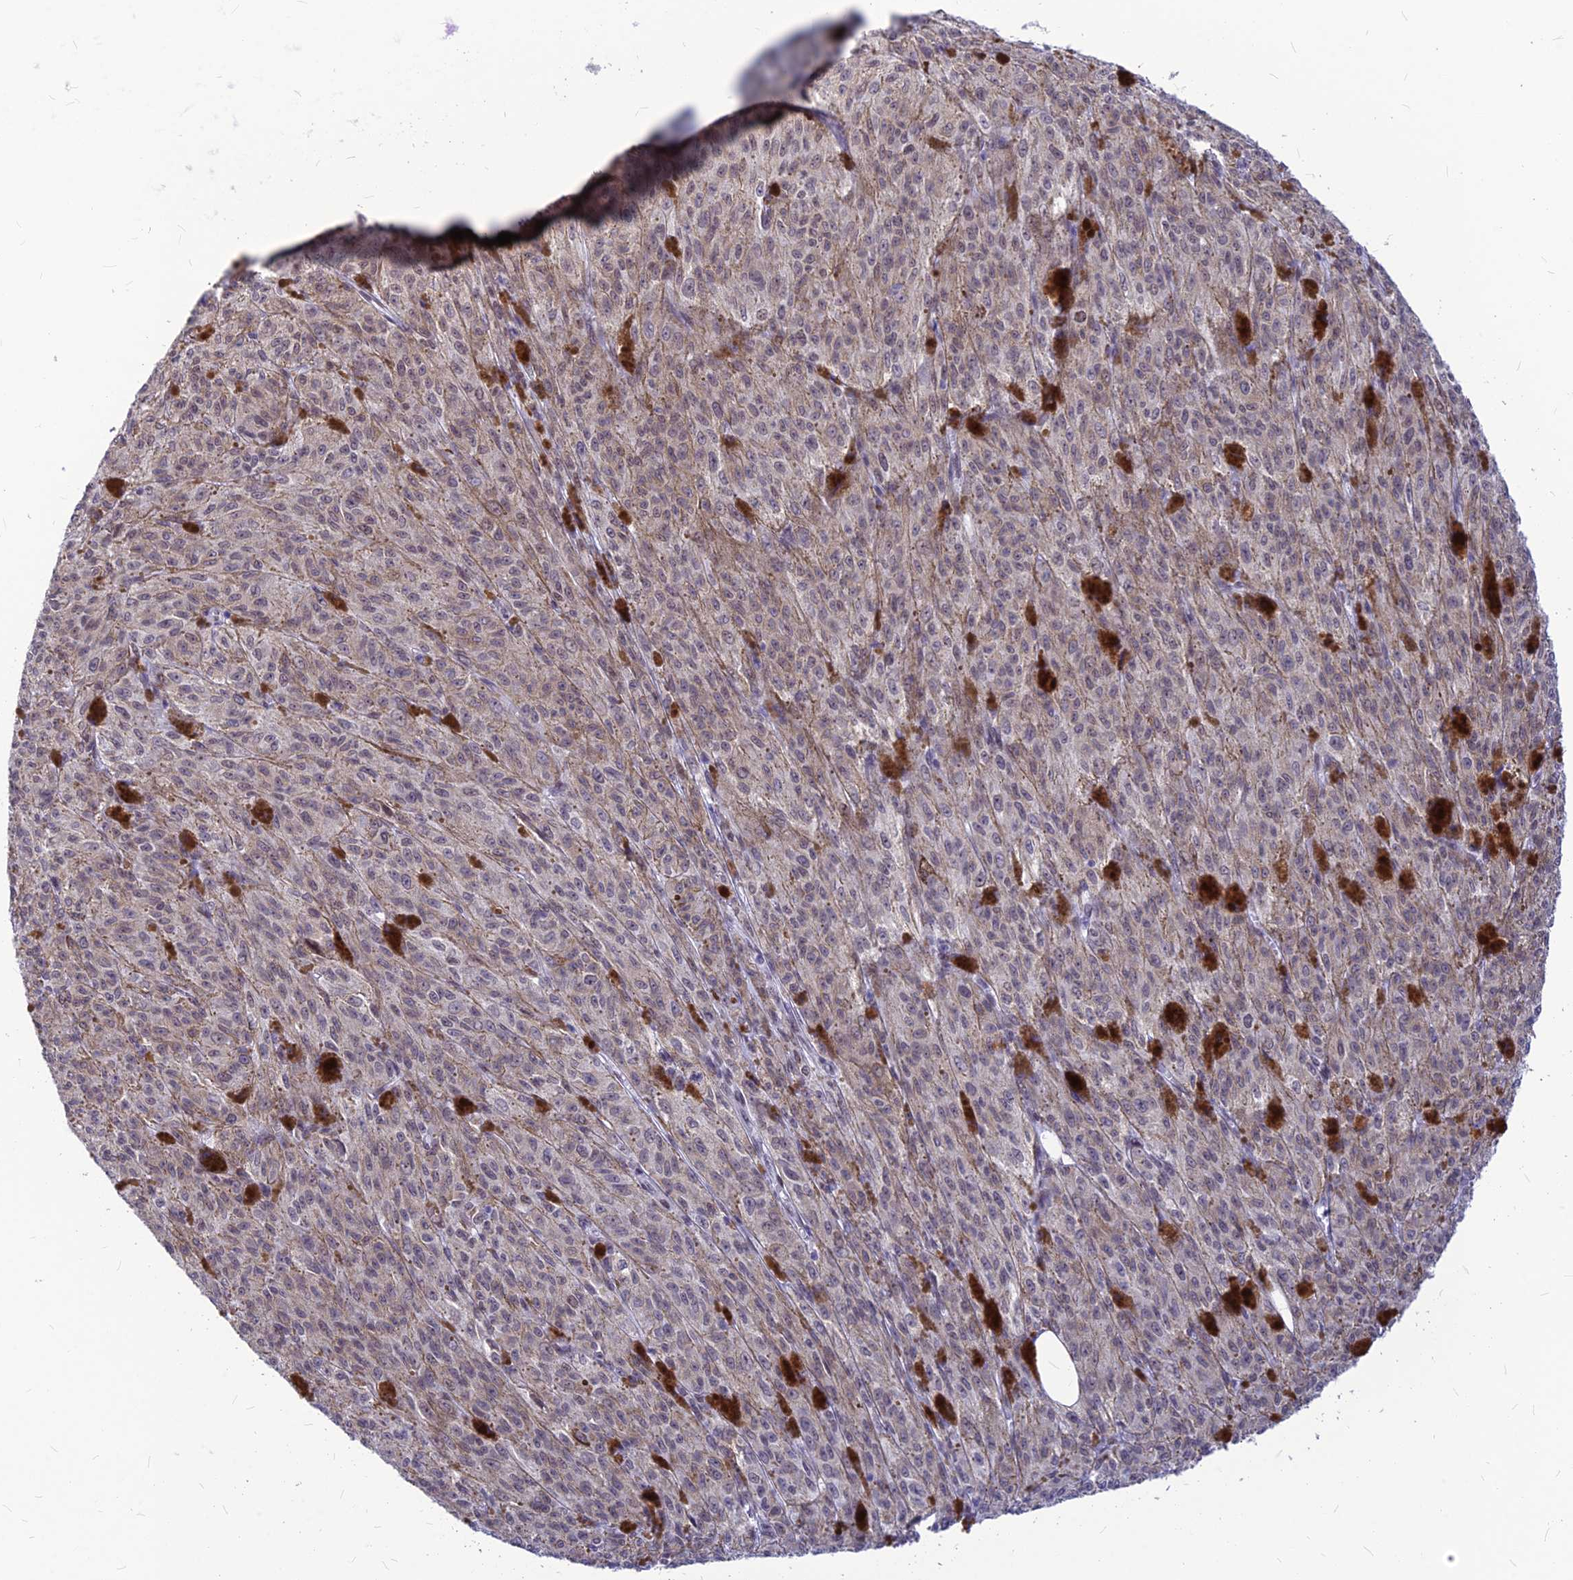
{"staining": {"intensity": "weak", "quantity": "25%-75%", "location": "cytoplasmic/membranous"}, "tissue": "melanoma", "cell_type": "Tumor cells", "image_type": "cancer", "snomed": [{"axis": "morphology", "description": "Malignant melanoma, NOS"}, {"axis": "topography", "description": "Skin"}], "caption": "Melanoma stained with immunohistochemistry (IHC) shows weak cytoplasmic/membranous staining in about 25%-75% of tumor cells.", "gene": "KCTD13", "patient": {"sex": "female", "age": 52}}